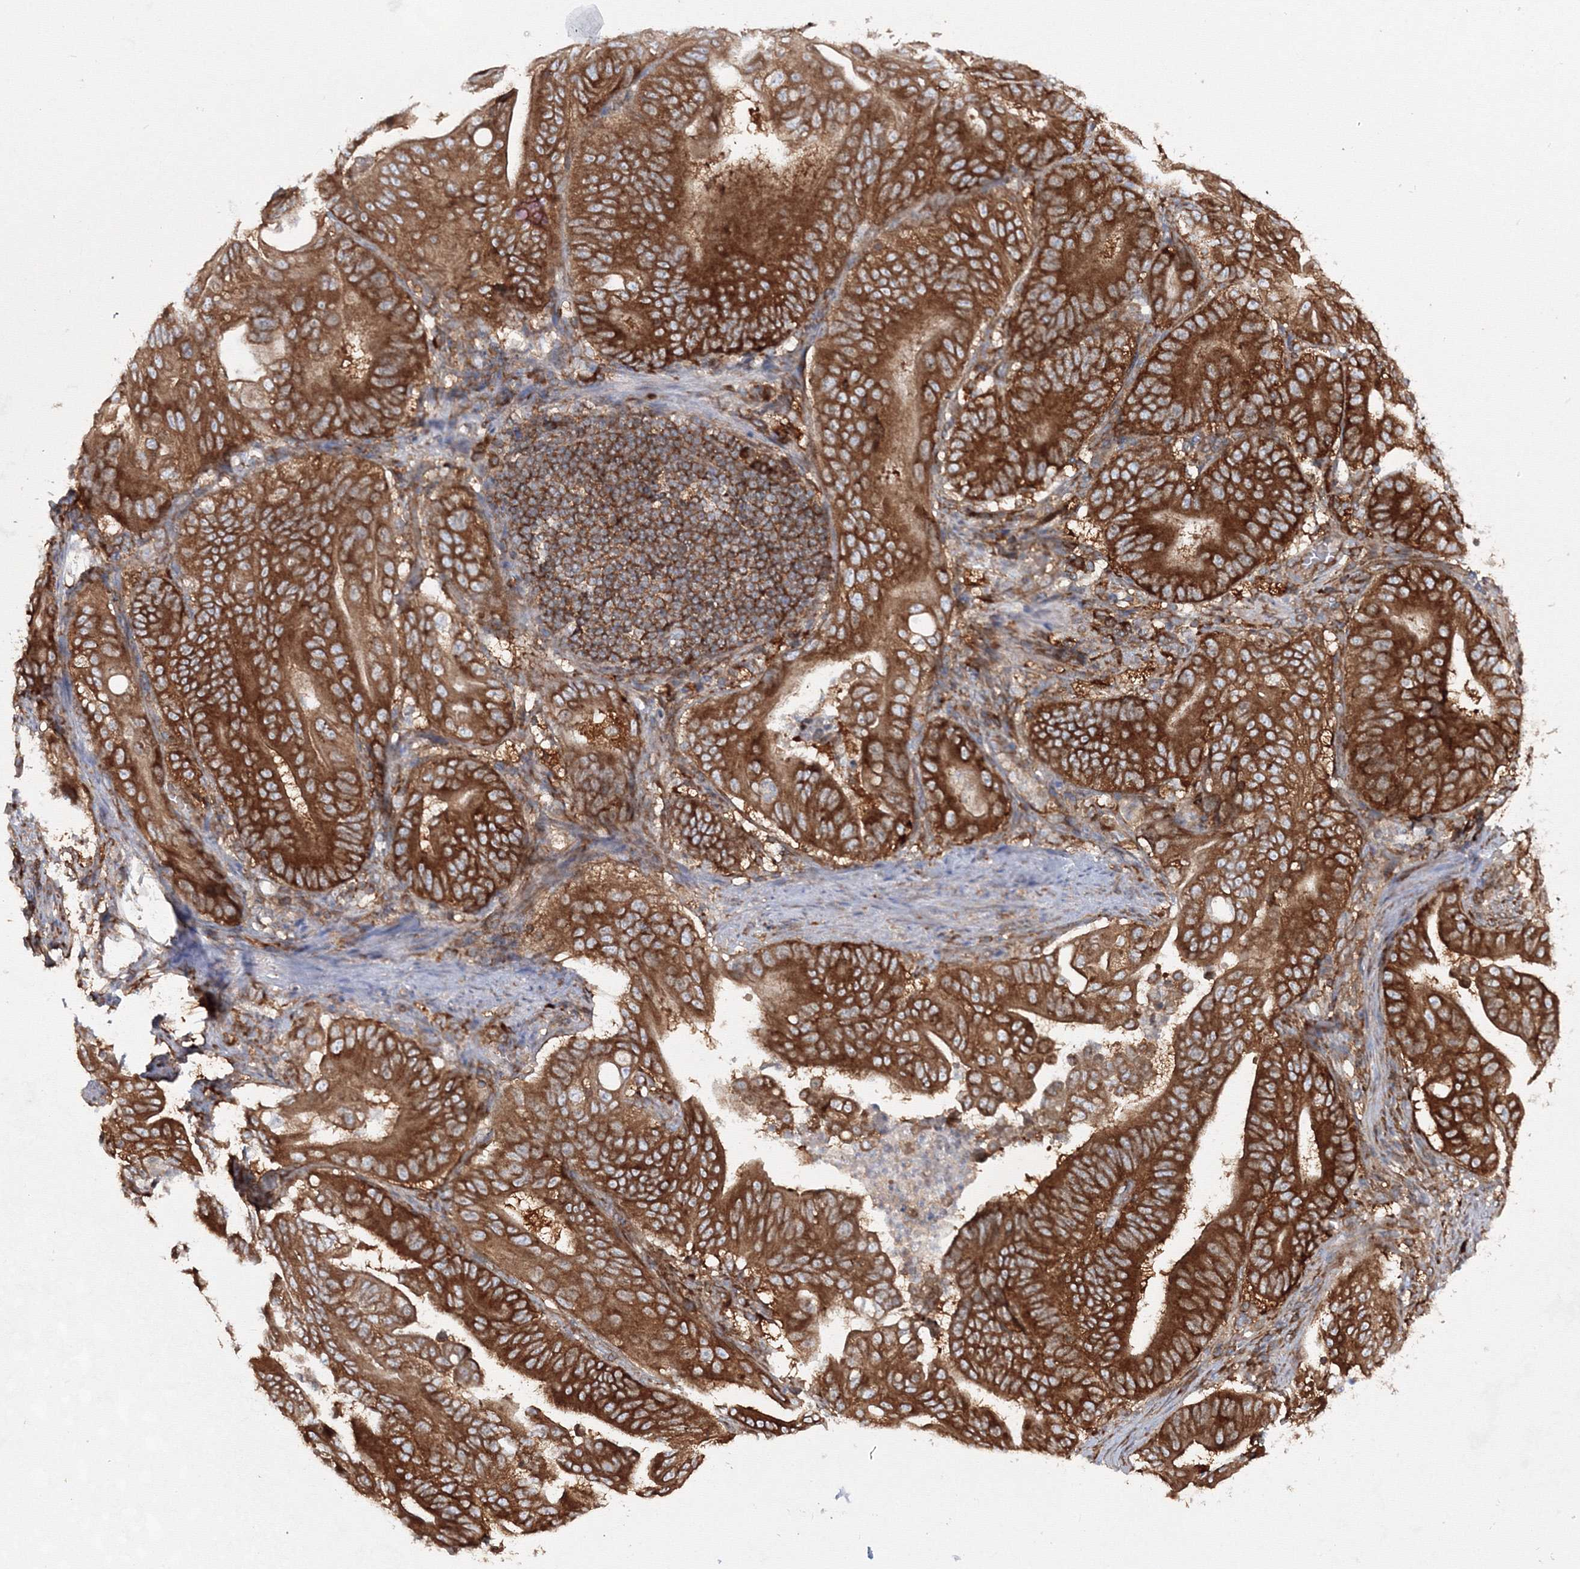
{"staining": {"intensity": "strong", "quantity": ">75%", "location": "cytoplasmic/membranous"}, "tissue": "stomach cancer", "cell_type": "Tumor cells", "image_type": "cancer", "snomed": [{"axis": "morphology", "description": "Adenocarcinoma, NOS"}, {"axis": "topography", "description": "Stomach"}], "caption": "The micrograph reveals a brown stain indicating the presence of a protein in the cytoplasmic/membranous of tumor cells in stomach cancer (adenocarcinoma).", "gene": "HARS1", "patient": {"sex": "female", "age": 73}}